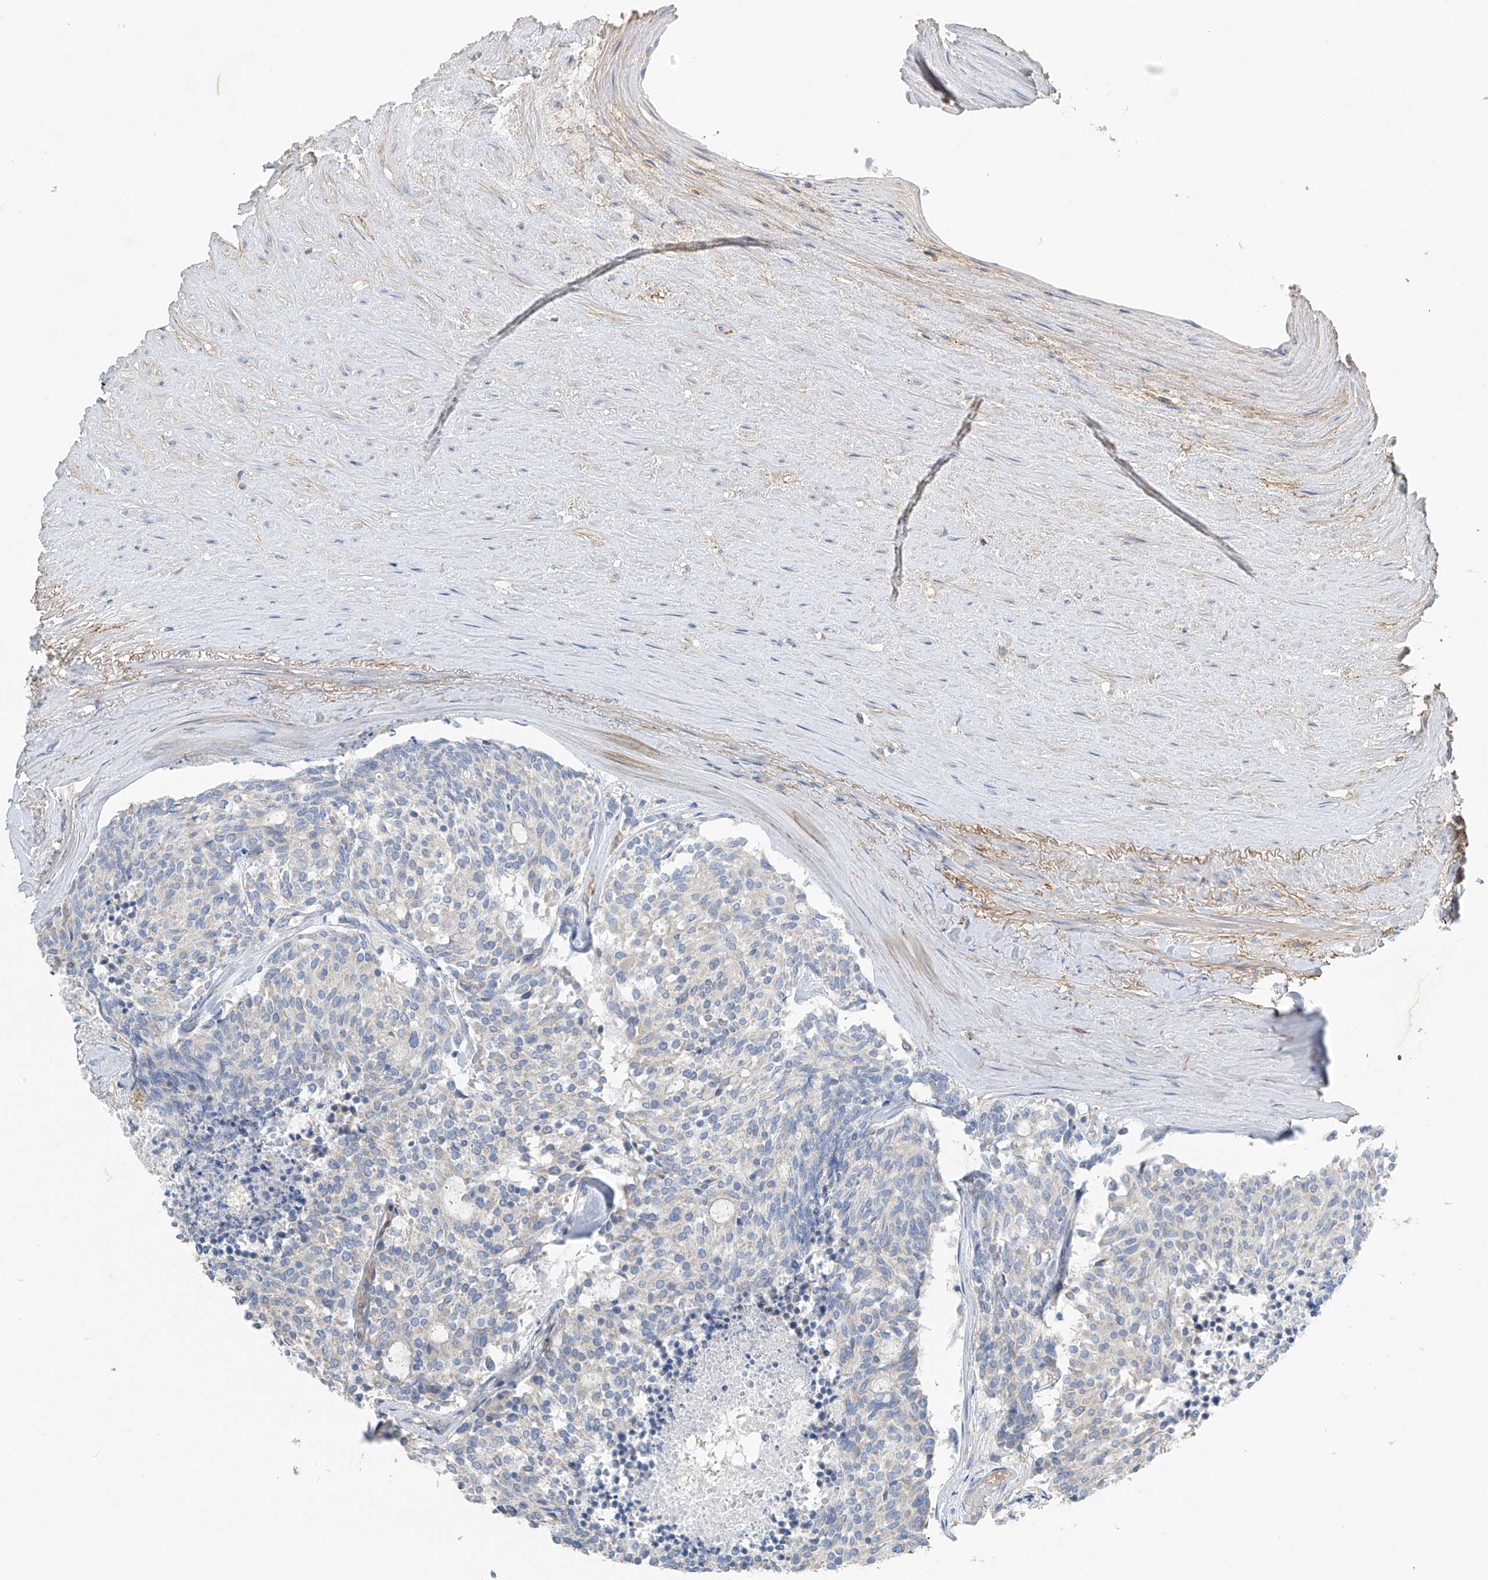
{"staining": {"intensity": "negative", "quantity": "none", "location": "none"}, "tissue": "carcinoid", "cell_type": "Tumor cells", "image_type": "cancer", "snomed": [{"axis": "morphology", "description": "Carcinoid, malignant, NOS"}, {"axis": "topography", "description": "Pancreas"}], "caption": "Image shows no protein expression in tumor cells of carcinoid (malignant) tissue.", "gene": "NALCN", "patient": {"sex": "female", "age": 54}}